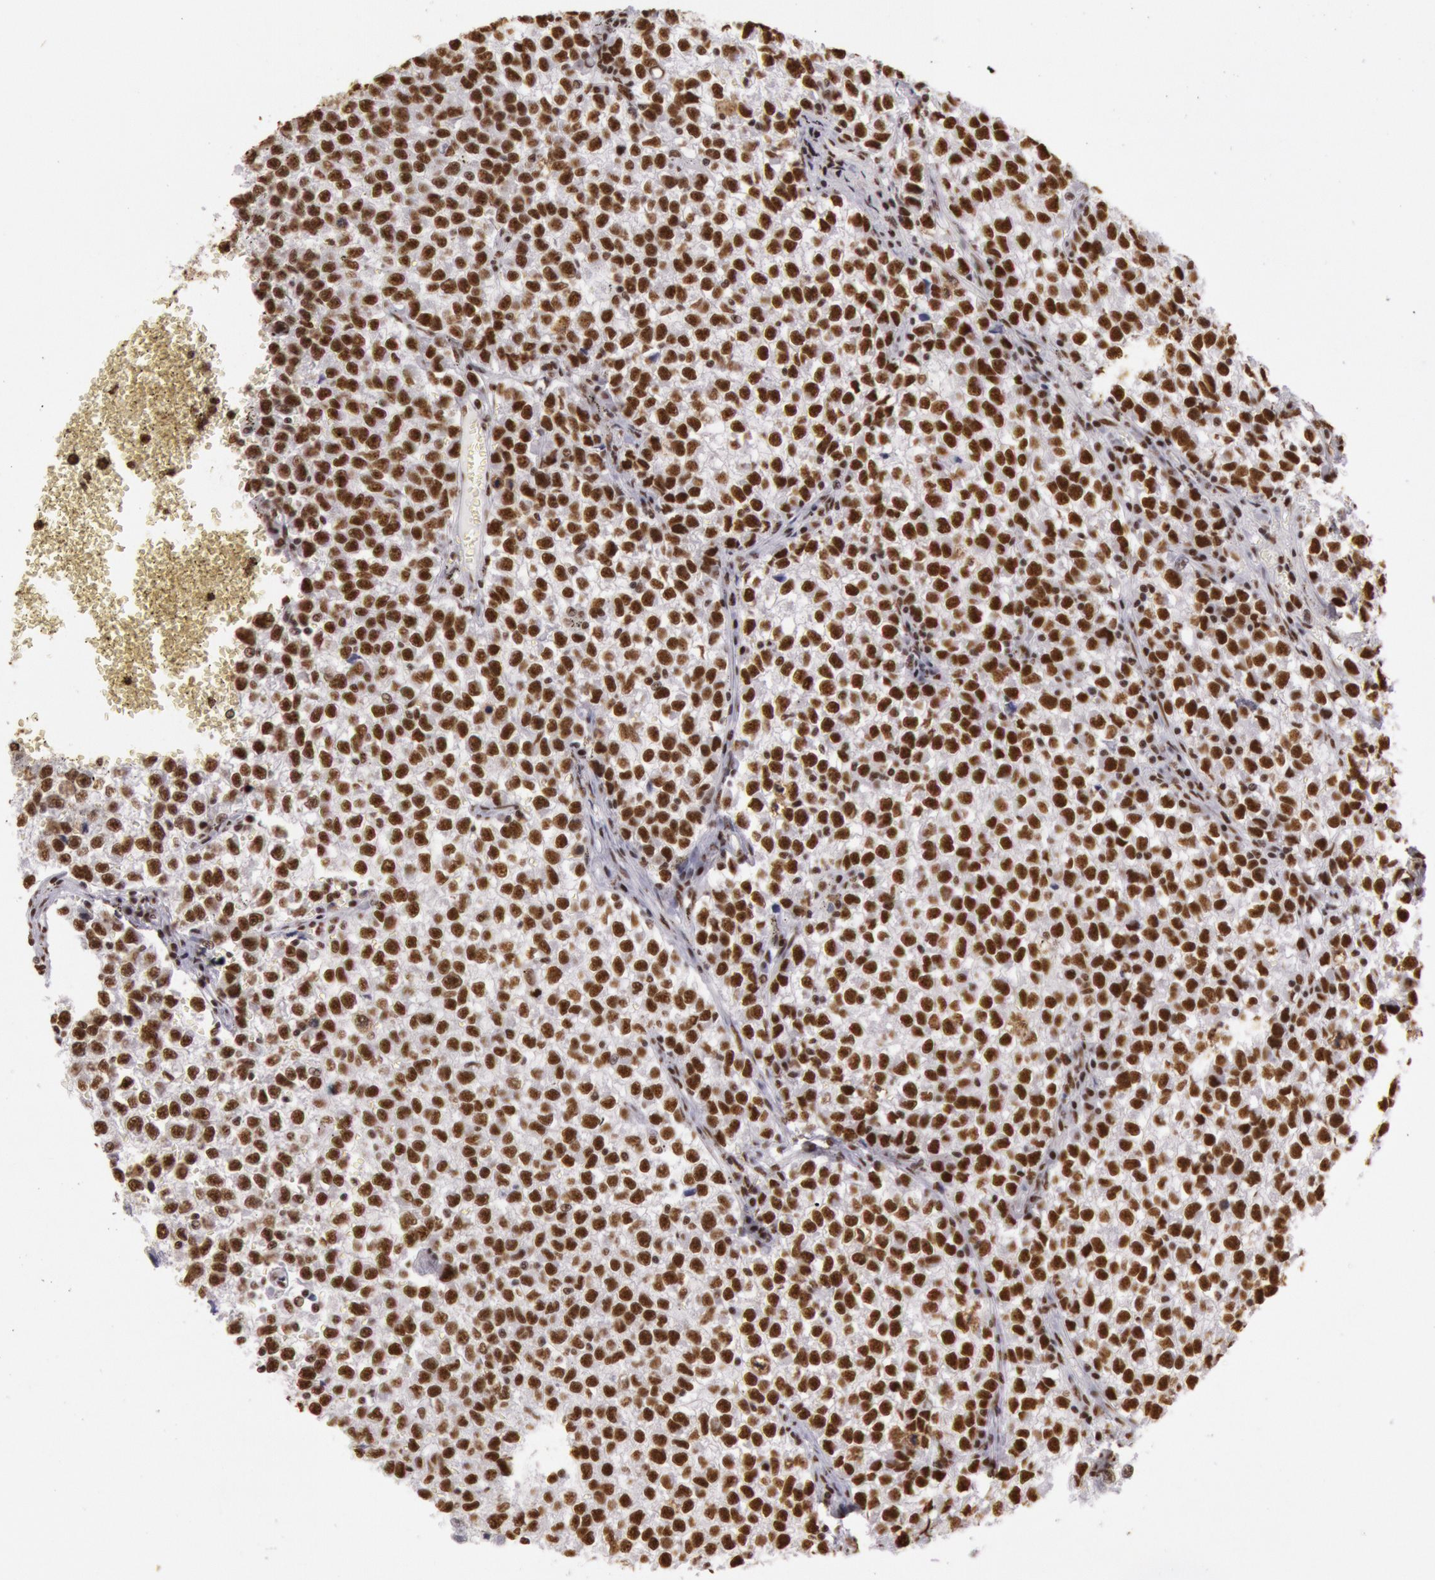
{"staining": {"intensity": "moderate", "quantity": ">75%", "location": "nuclear"}, "tissue": "testis cancer", "cell_type": "Tumor cells", "image_type": "cancer", "snomed": [{"axis": "morphology", "description": "Seminoma, NOS"}, {"axis": "topography", "description": "Testis"}], "caption": "DAB (3,3'-diaminobenzidine) immunohistochemical staining of human testis seminoma reveals moderate nuclear protein positivity in approximately >75% of tumor cells. (DAB IHC, brown staining for protein, blue staining for nuclei).", "gene": "HNRNPH2", "patient": {"sex": "male", "age": 35}}